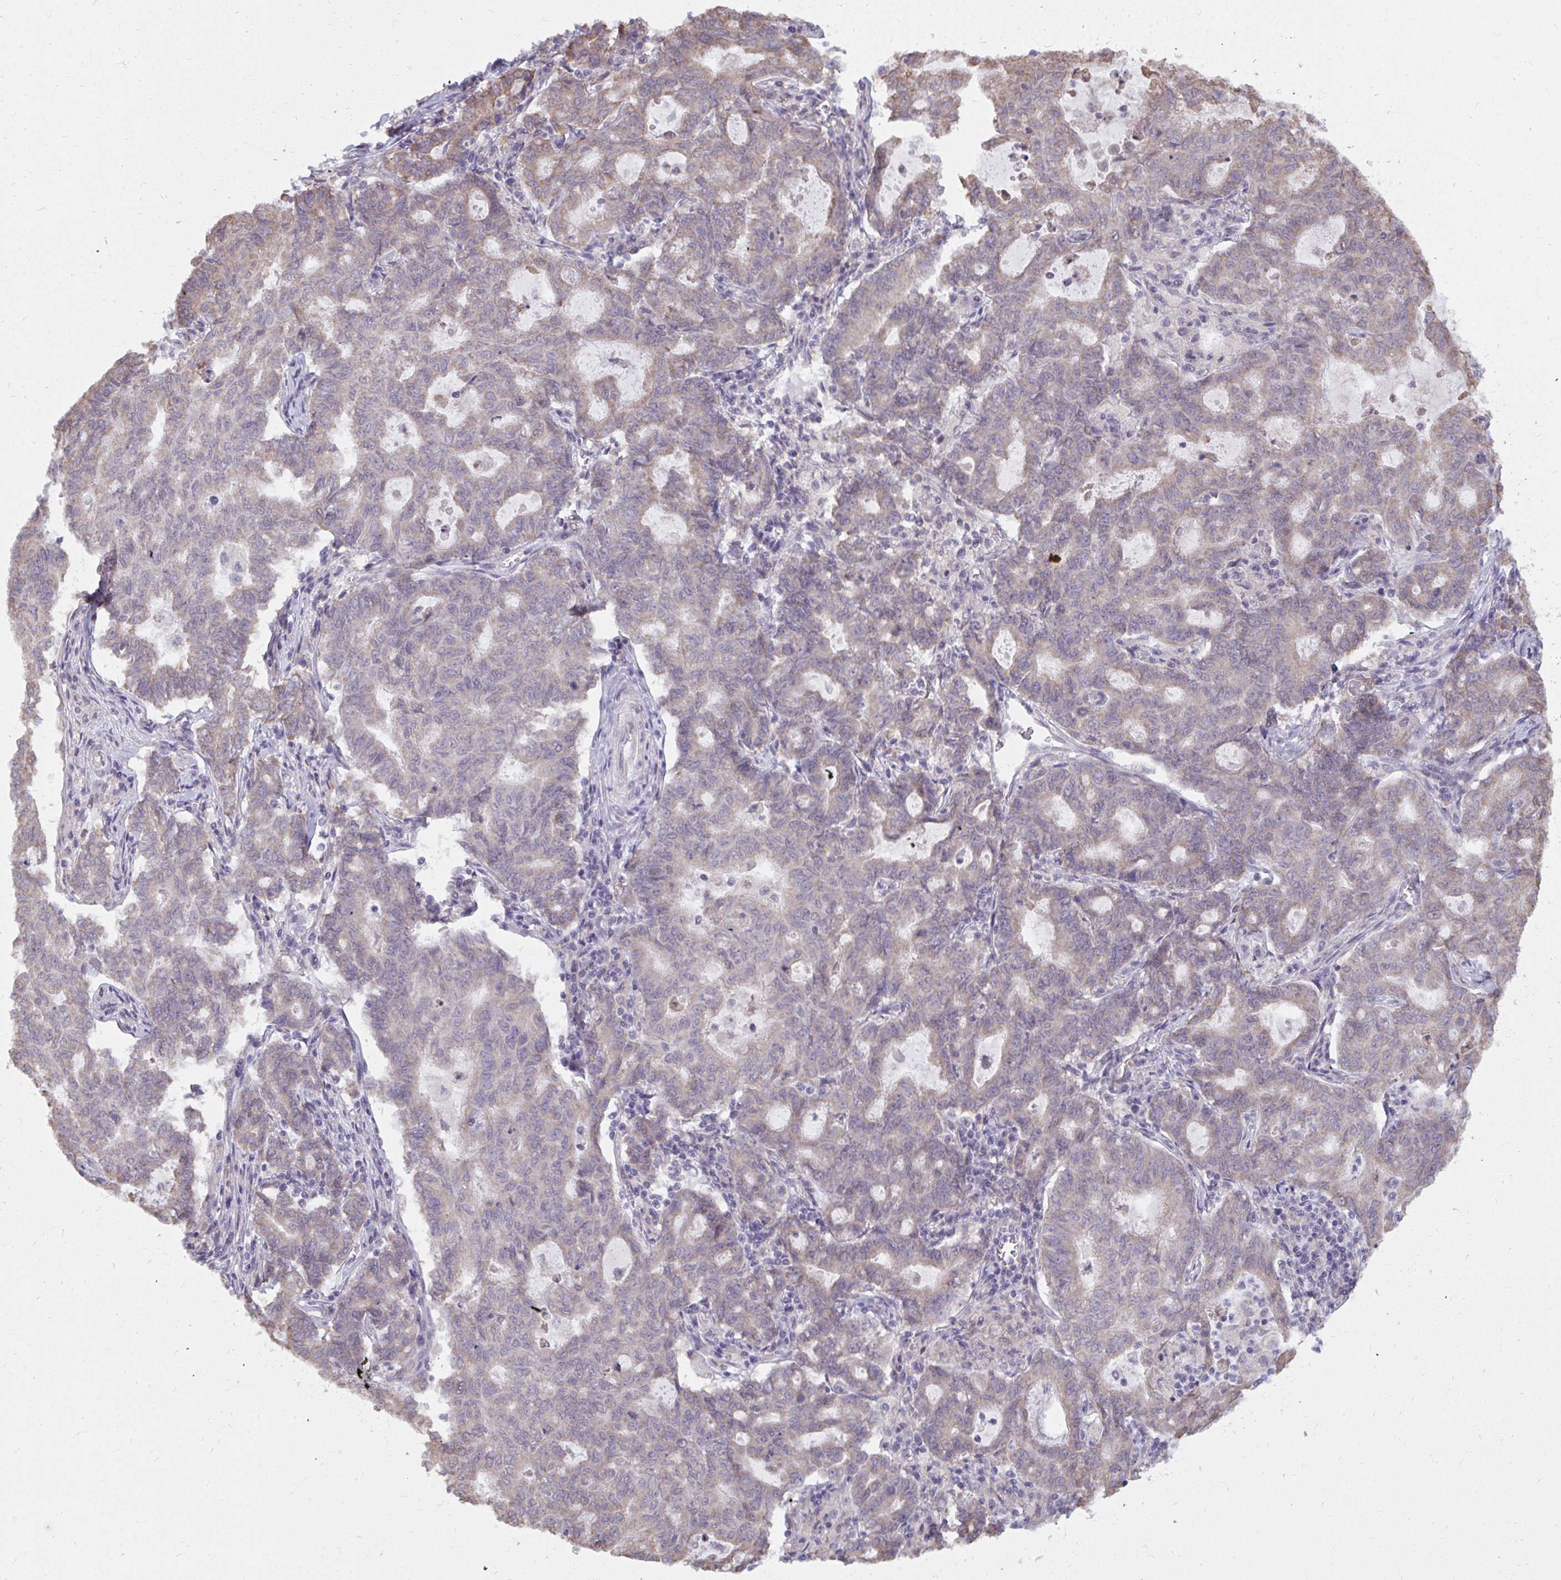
{"staining": {"intensity": "weak", "quantity": "<25%", "location": "cytoplasmic/membranous"}, "tissue": "stomach cancer", "cell_type": "Tumor cells", "image_type": "cancer", "snomed": [{"axis": "morphology", "description": "Adenocarcinoma, NOS"}, {"axis": "topography", "description": "Stomach, upper"}], "caption": "Immunohistochemistry of stomach cancer reveals no staining in tumor cells. (DAB (3,3'-diaminobenzidine) immunohistochemistry visualized using brightfield microscopy, high magnification).", "gene": "NMNAT1", "patient": {"sex": "female", "age": 79}}